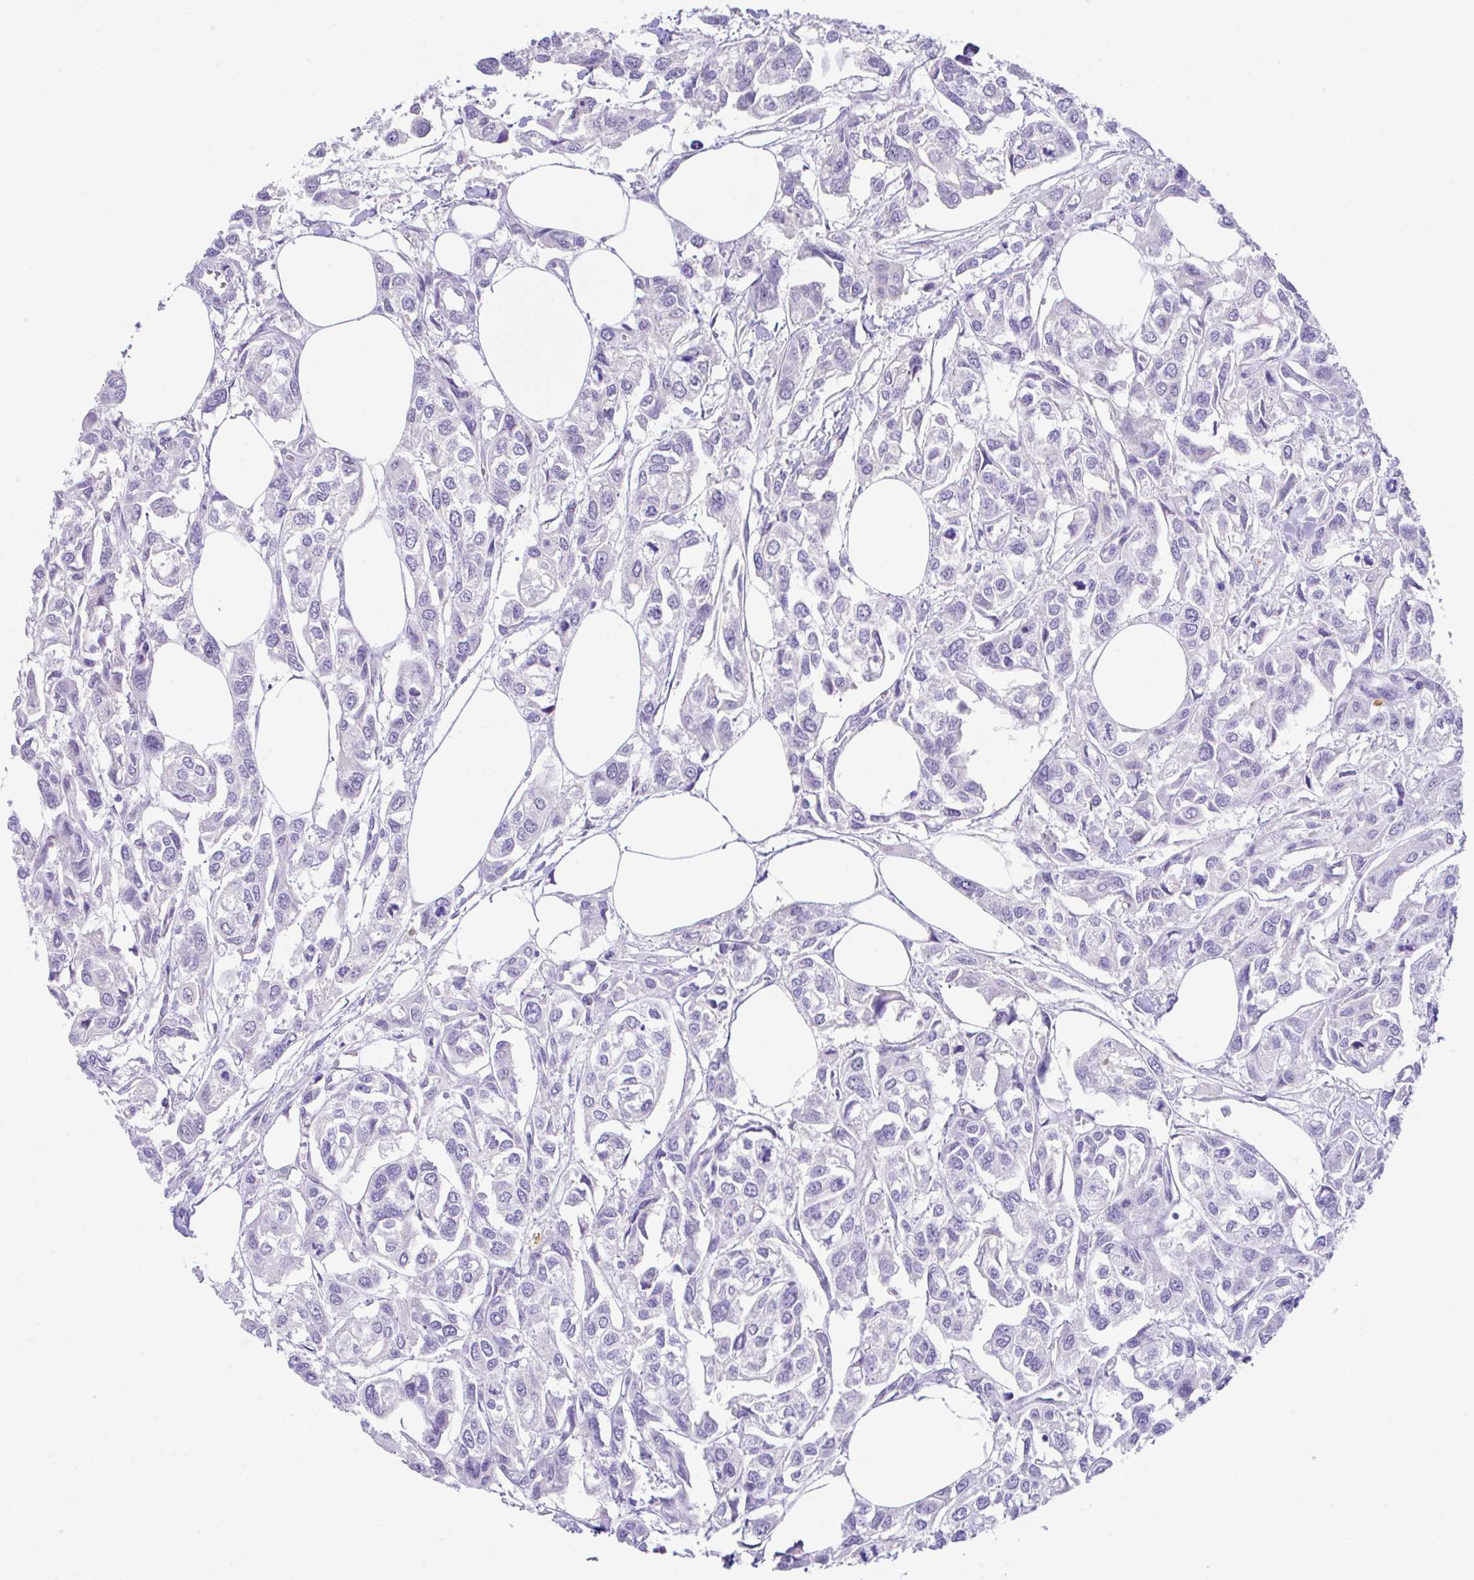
{"staining": {"intensity": "negative", "quantity": "none", "location": "none"}, "tissue": "urothelial cancer", "cell_type": "Tumor cells", "image_type": "cancer", "snomed": [{"axis": "morphology", "description": "Urothelial carcinoma, High grade"}, {"axis": "topography", "description": "Urinary bladder"}], "caption": "Tumor cells show no significant protein expression in urothelial cancer.", "gene": "HOXB4", "patient": {"sex": "male", "age": 67}}